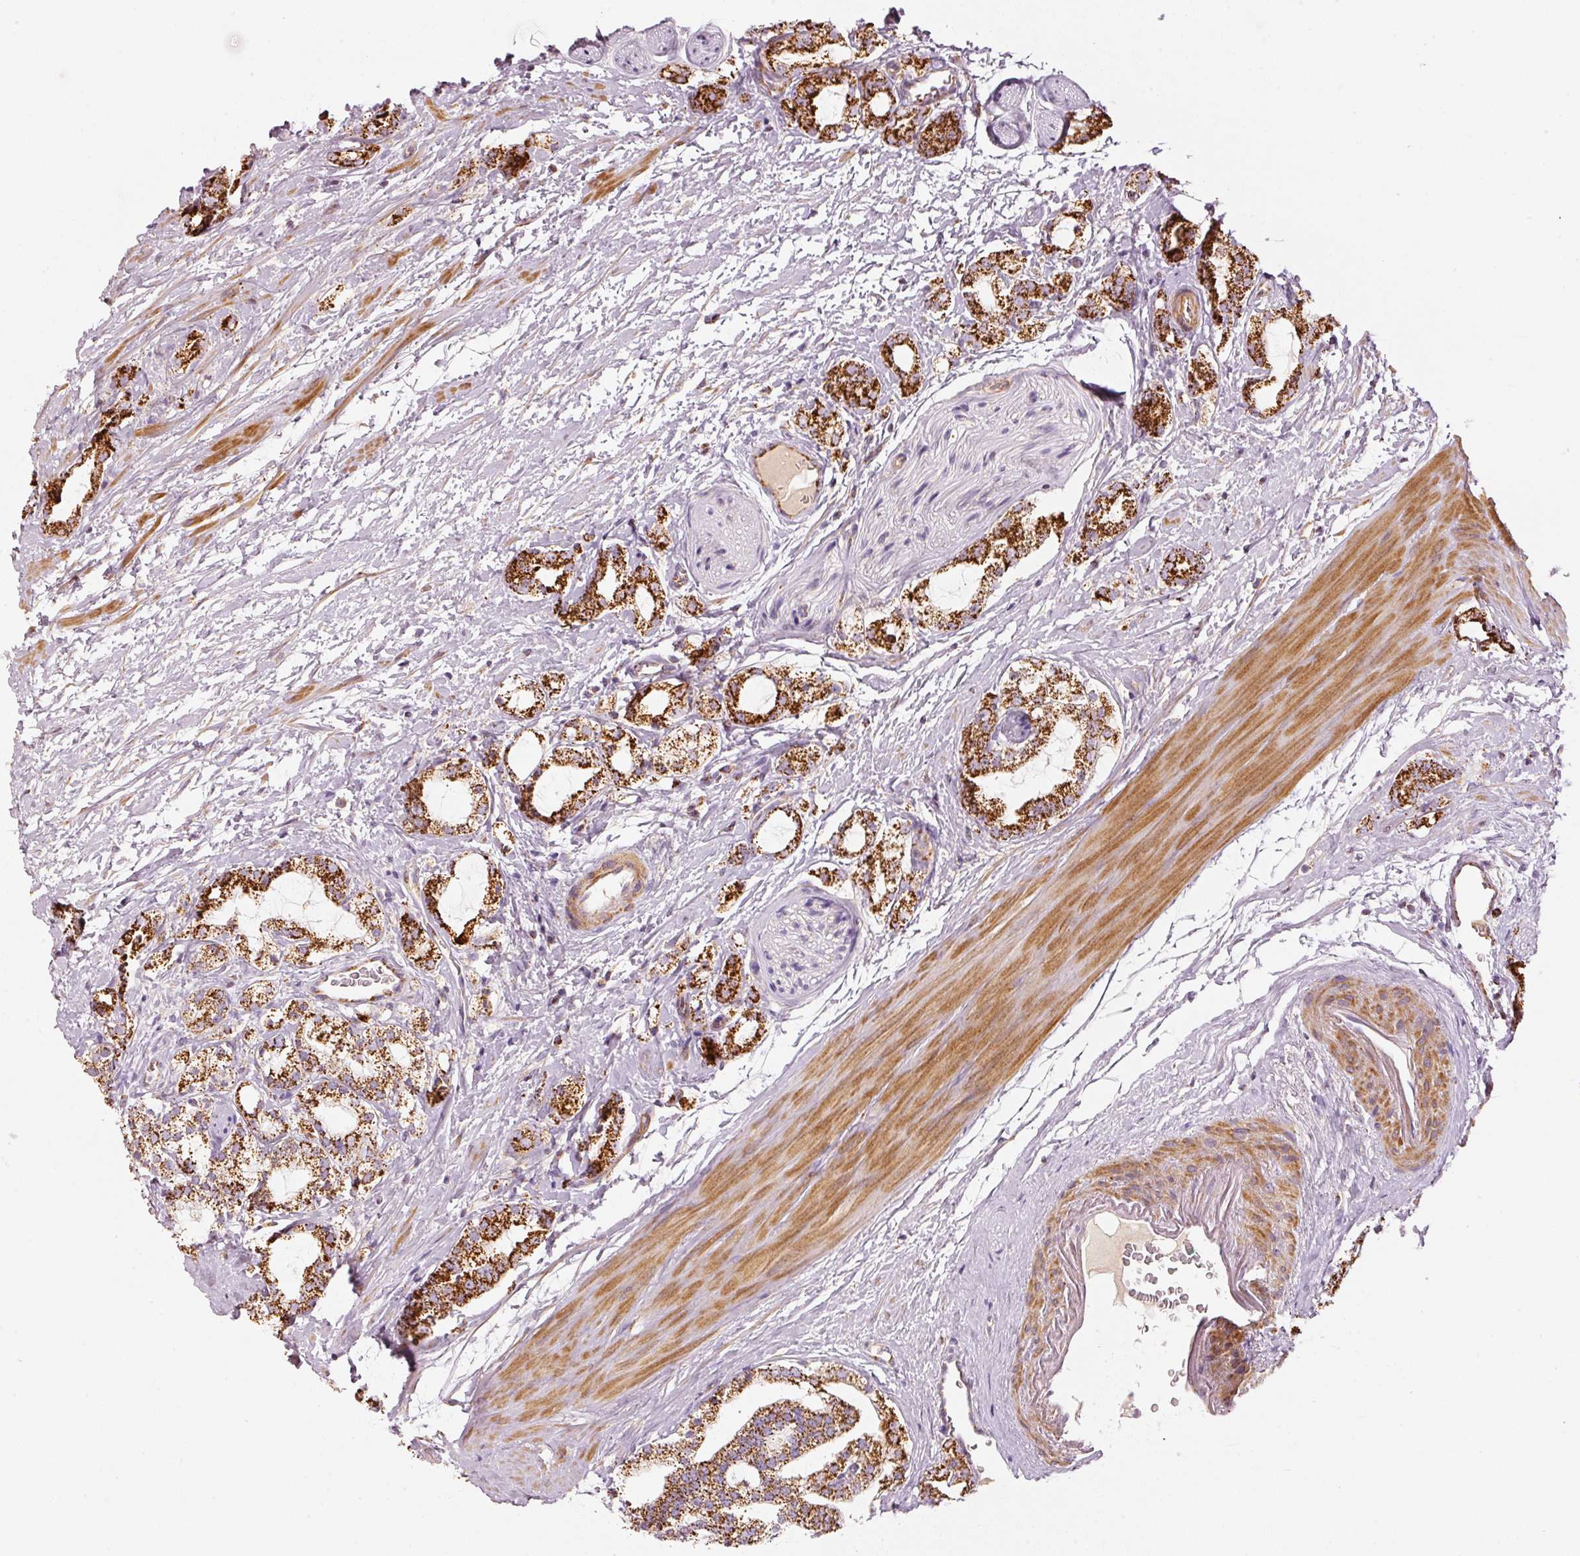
{"staining": {"intensity": "strong", "quantity": ">75%", "location": "cytoplasmic/membranous"}, "tissue": "prostate cancer", "cell_type": "Tumor cells", "image_type": "cancer", "snomed": [{"axis": "morphology", "description": "Adenocarcinoma, High grade"}, {"axis": "topography", "description": "Prostate"}], "caption": "The photomicrograph demonstrates a brown stain indicating the presence of a protein in the cytoplasmic/membranous of tumor cells in prostate cancer. (IHC, brightfield microscopy, high magnification).", "gene": "C17orf98", "patient": {"sex": "male", "age": 64}}